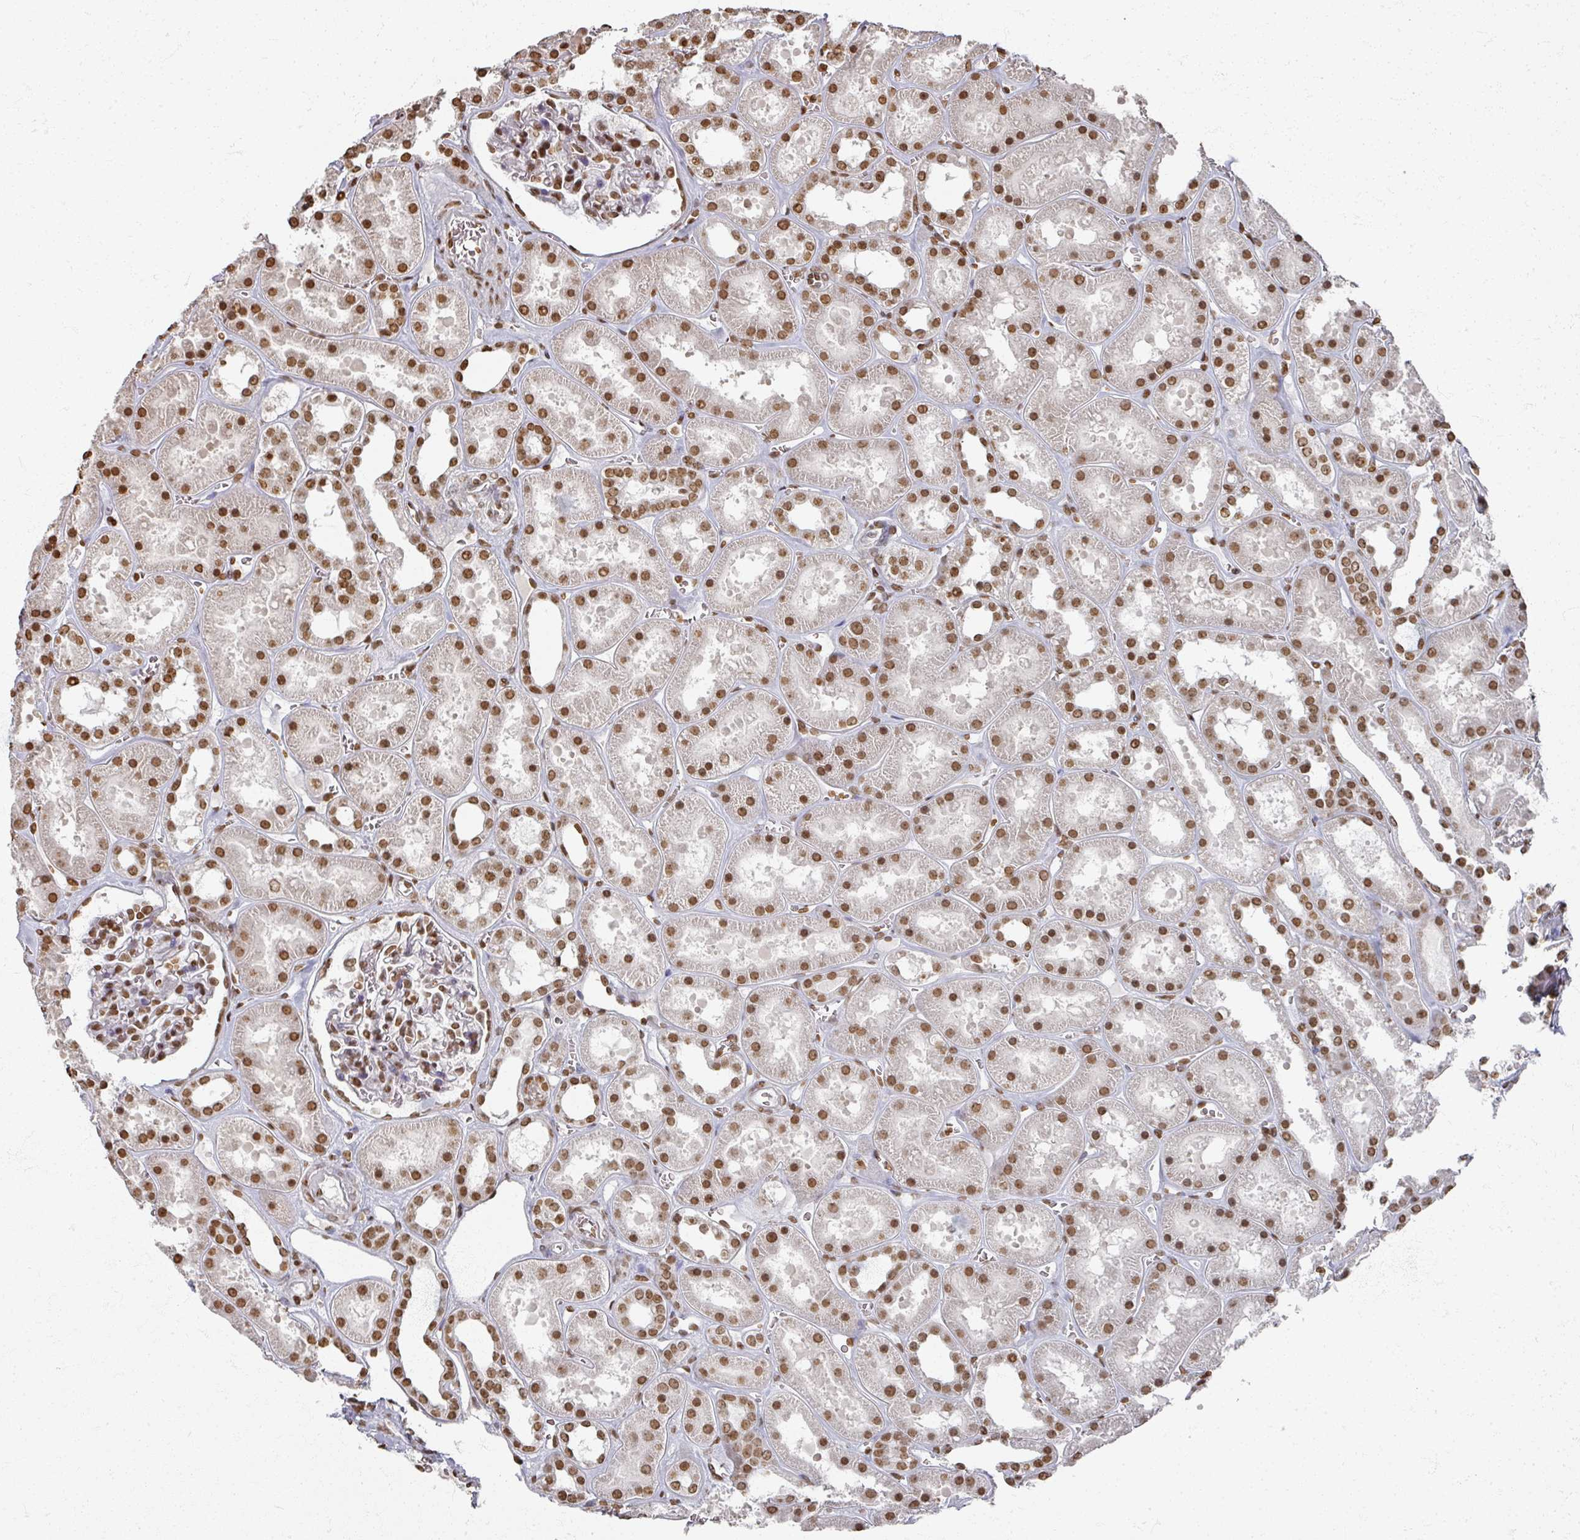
{"staining": {"intensity": "strong", "quantity": ">75%", "location": "nuclear"}, "tissue": "kidney", "cell_type": "Cells in glomeruli", "image_type": "normal", "snomed": [{"axis": "morphology", "description": "Normal tissue, NOS"}, {"axis": "topography", "description": "Kidney"}], "caption": "A high amount of strong nuclear staining is identified in approximately >75% of cells in glomeruli in unremarkable kidney. (DAB = brown stain, brightfield microscopy at high magnification).", "gene": "DCUN1D5", "patient": {"sex": "female", "age": 41}}